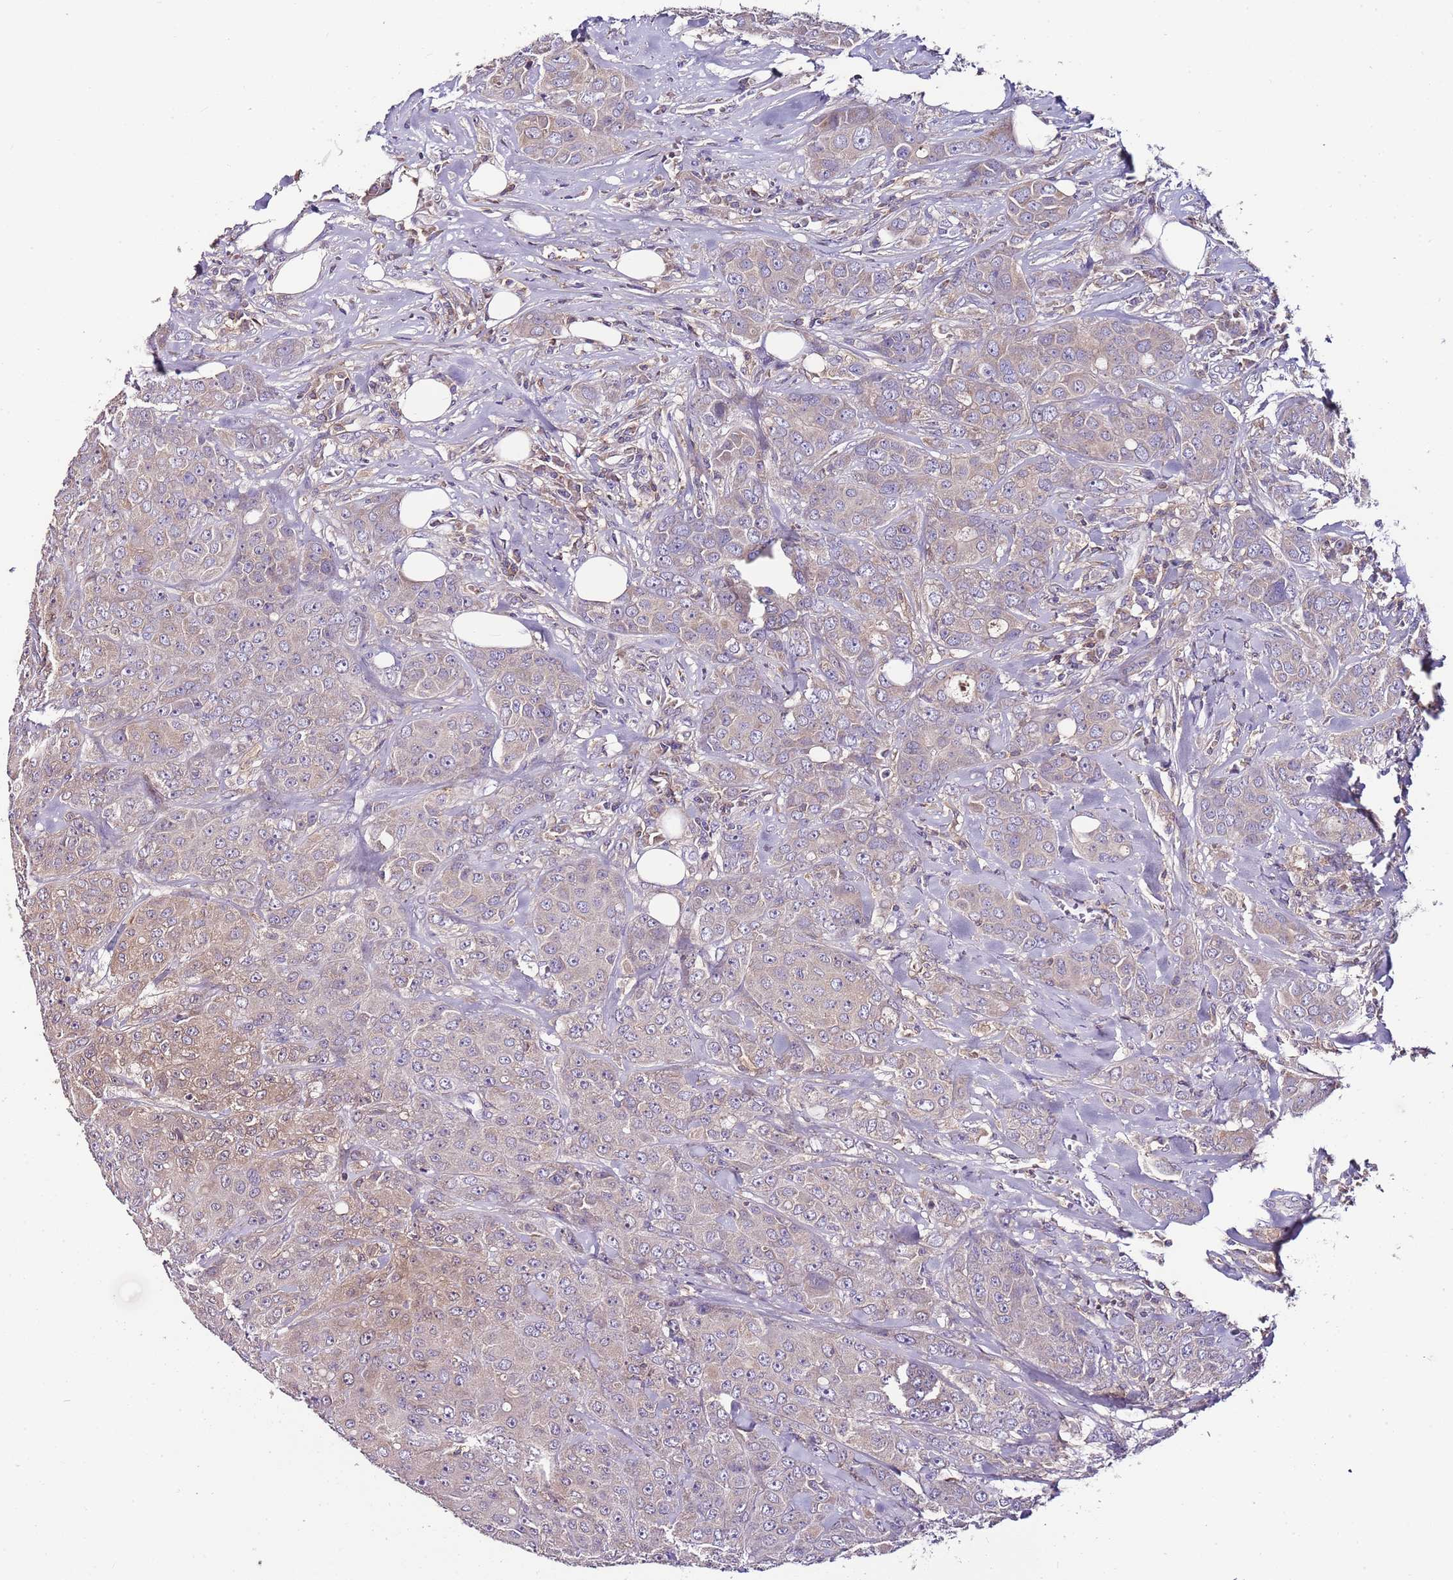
{"staining": {"intensity": "weak", "quantity": "25%-75%", "location": "cytoplasmic/membranous"}, "tissue": "breast cancer", "cell_type": "Tumor cells", "image_type": "cancer", "snomed": [{"axis": "morphology", "description": "Duct carcinoma"}, {"axis": "topography", "description": "Breast"}], "caption": "Infiltrating ductal carcinoma (breast) was stained to show a protein in brown. There is low levels of weak cytoplasmic/membranous positivity in approximately 25%-75% of tumor cells.", "gene": "IGIP", "patient": {"sex": "female", "age": 43}}